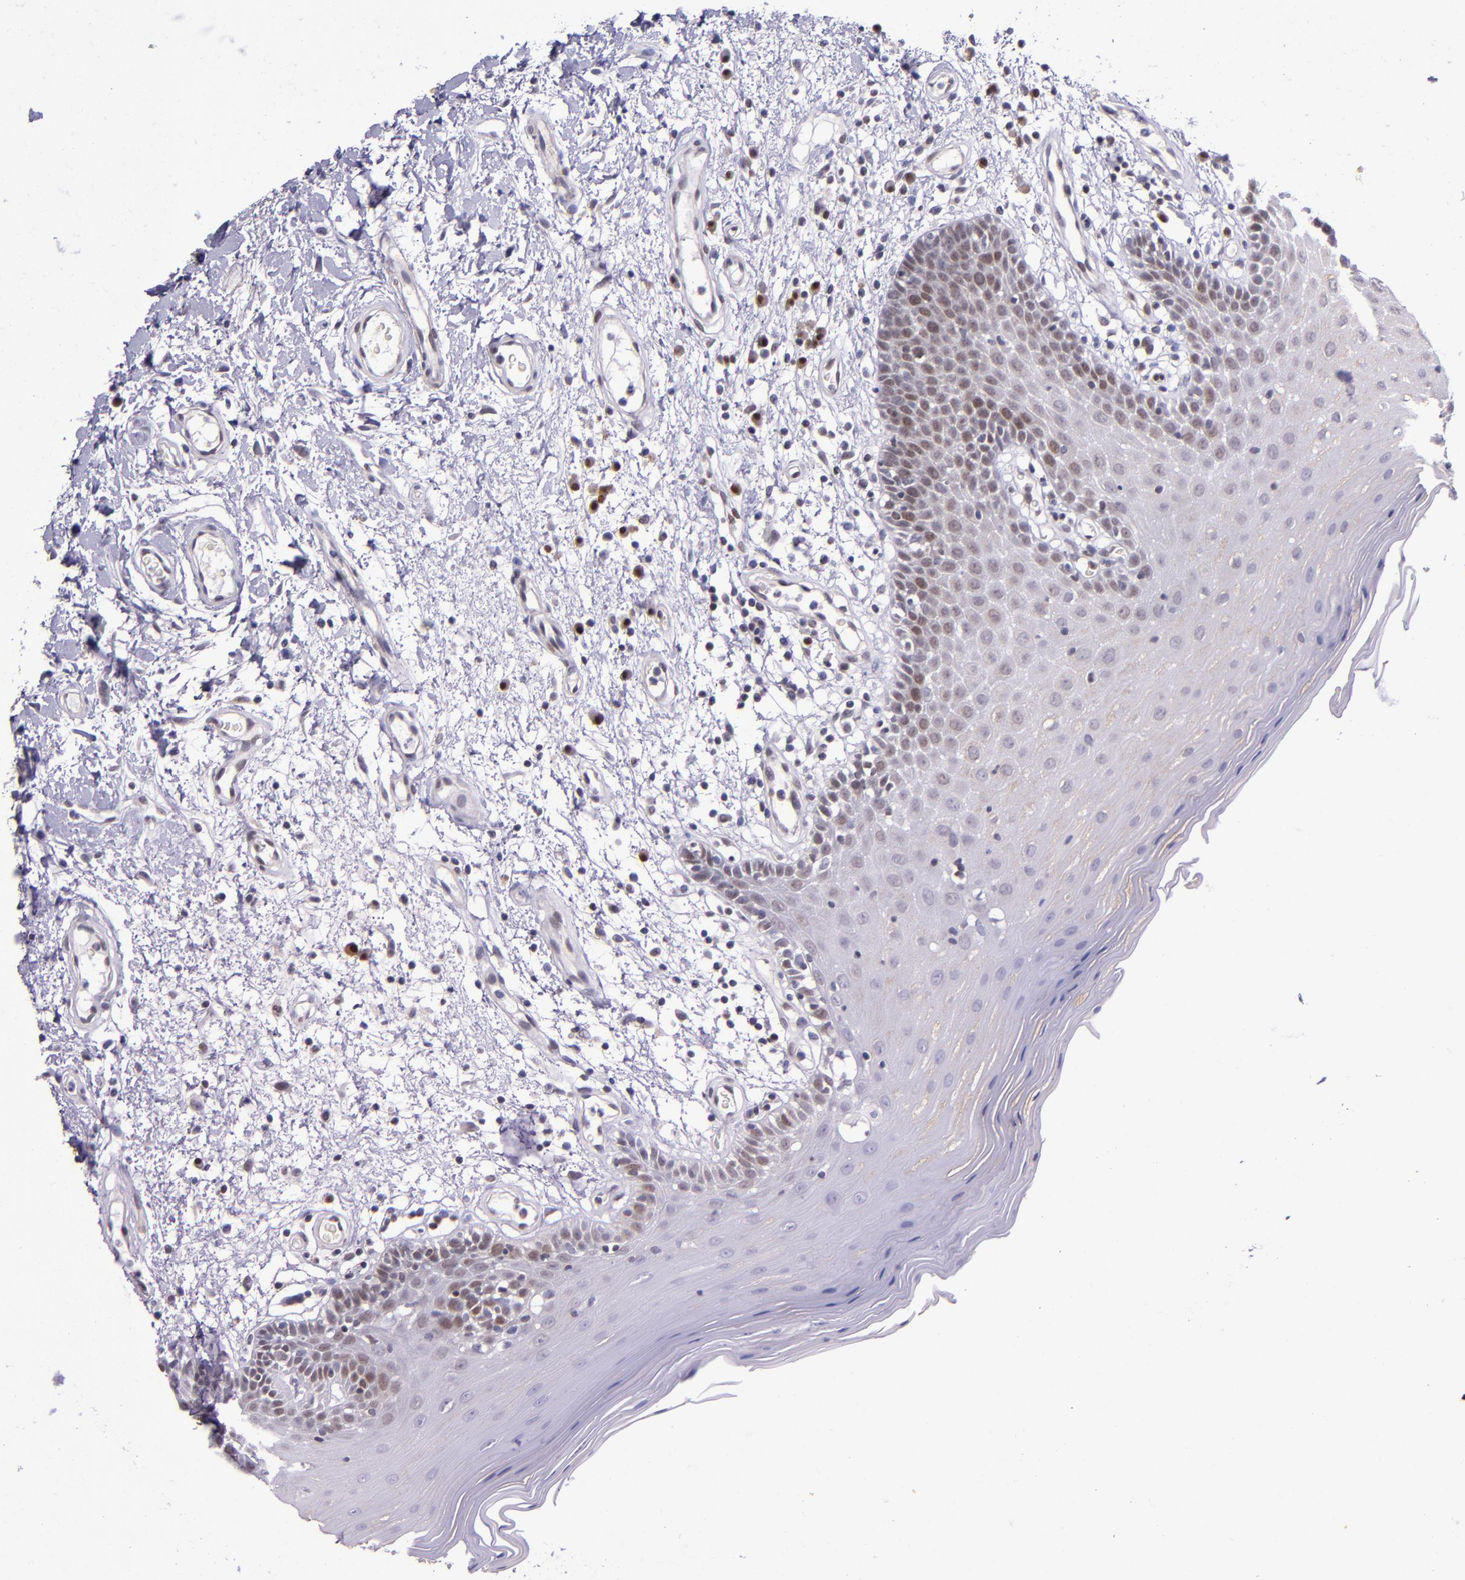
{"staining": {"intensity": "weak", "quantity": "<25%", "location": "cytoplasmic/membranous,nuclear"}, "tissue": "oral mucosa", "cell_type": "Squamous epithelial cells", "image_type": "normal", "snomed": [{"axis": "morphology", "description": "Normal tissue, NOS"}, {"axis": "morphology", "description": "Squamous cell carcinoma, NOS"}, {"axis": "topography", "description": "Skeletal muscle"}, {"axis": "topography", "description": "Oral tissue"}, {"axis": "topography", "description": "Head-Neck"}], "caption": "IHC micrograph of unremarkable human oral mucosa stained for a protein (brown), which demonstrates no staining in squamous epithelial cells. (DAB immunohistochemistry (IHC) with hematoxylin counter stain).", "gene": "MGMT", "patient": {"sex": "male", "age": 71}}